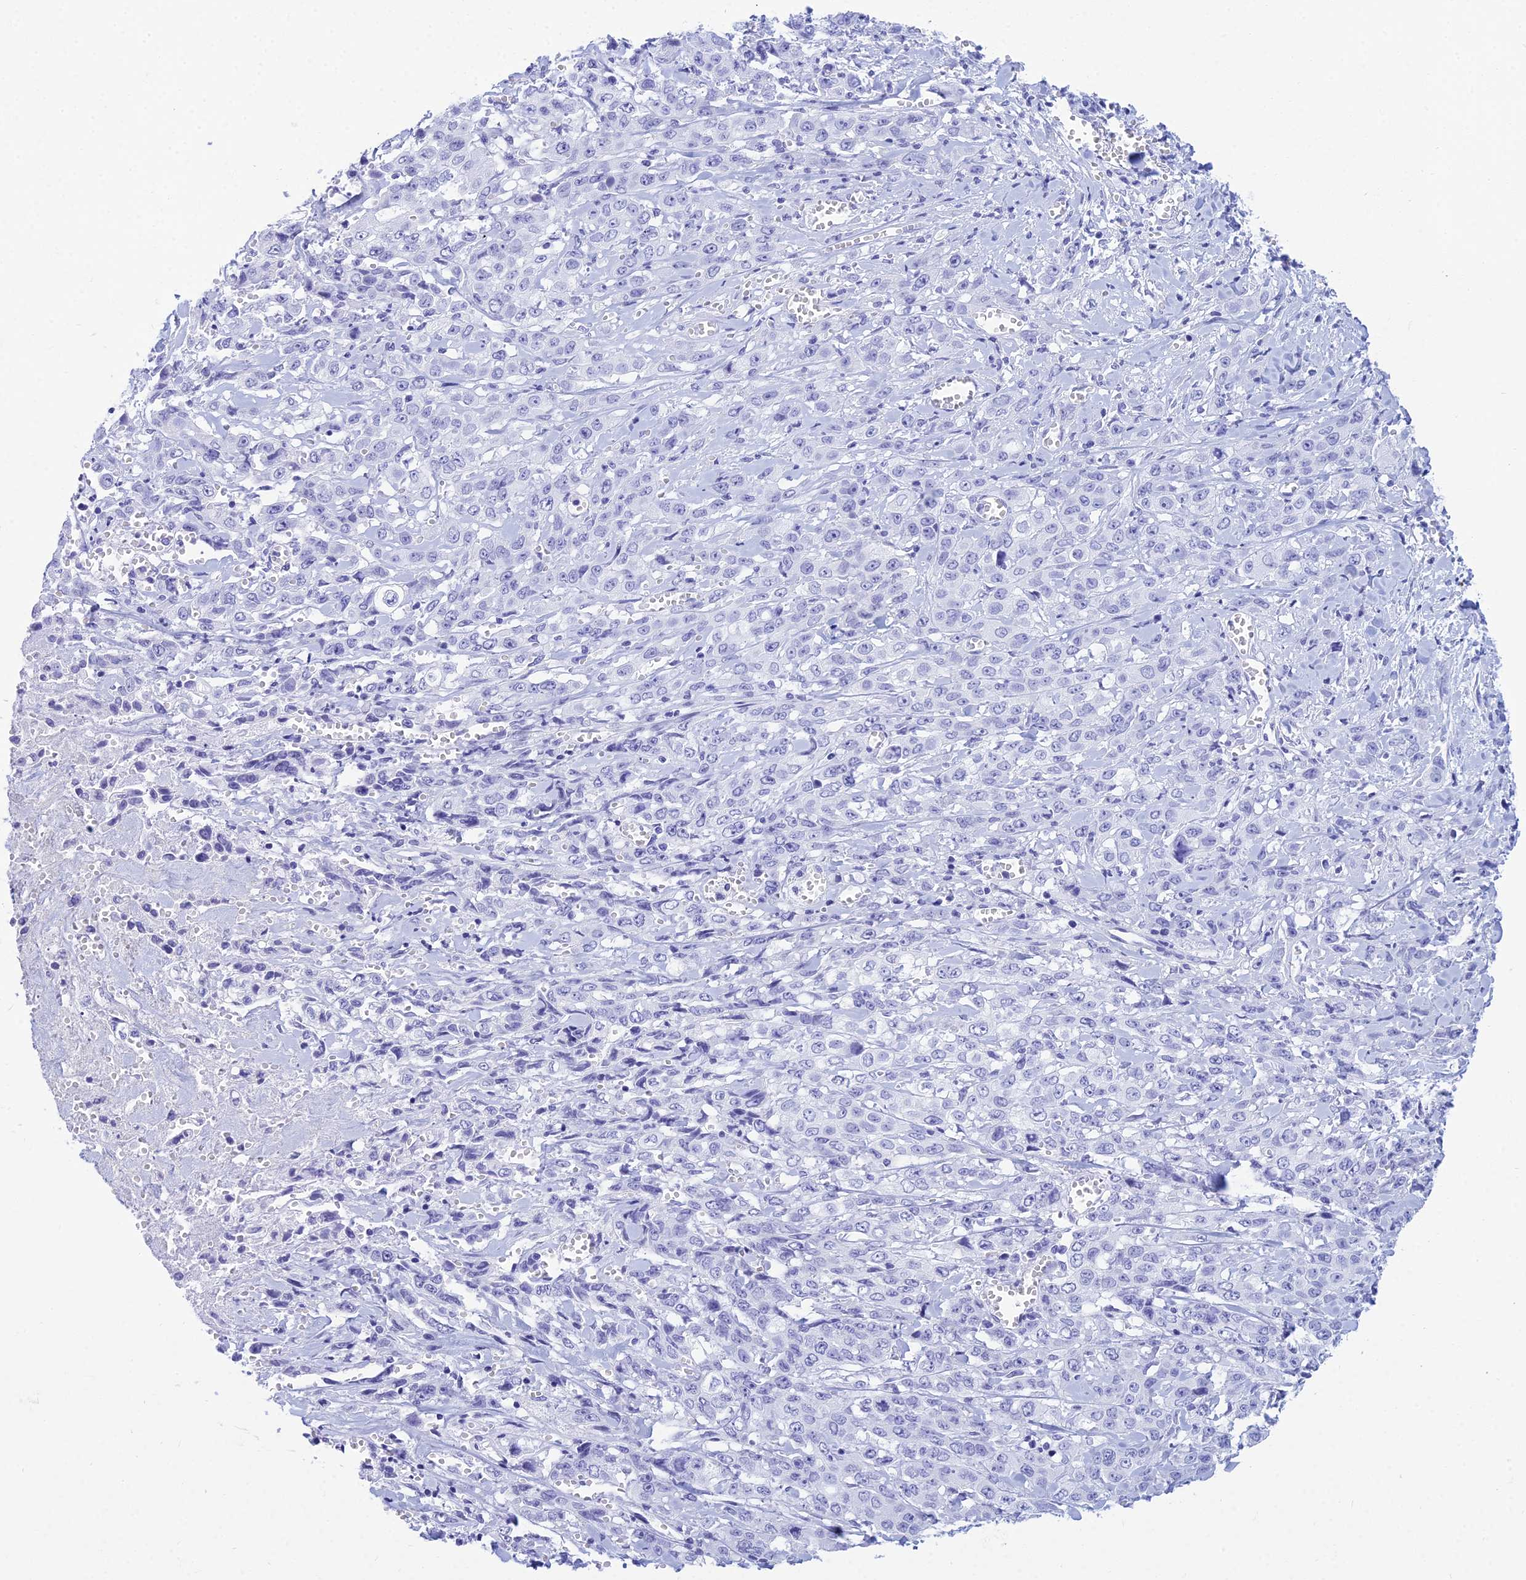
{"staining": {"intensity": "negative", "quantity": "none", "location": "none"}, "tissue": "stomach cancer", "cell_type": "Tumor cells", "image_type": "cancer", "snomed": [{"axis": "morphology", "description": "Adenocarcinoma, NOS"}, {"axis": "topography", "description": "Stomach, upper"}], "caption": "Histopathology image shows no significant protein staining in tumor cells of stomach cancer (adenocarcinoma).", "gene": "PATE4", "patient": {"sex": "male", "age": 62}}